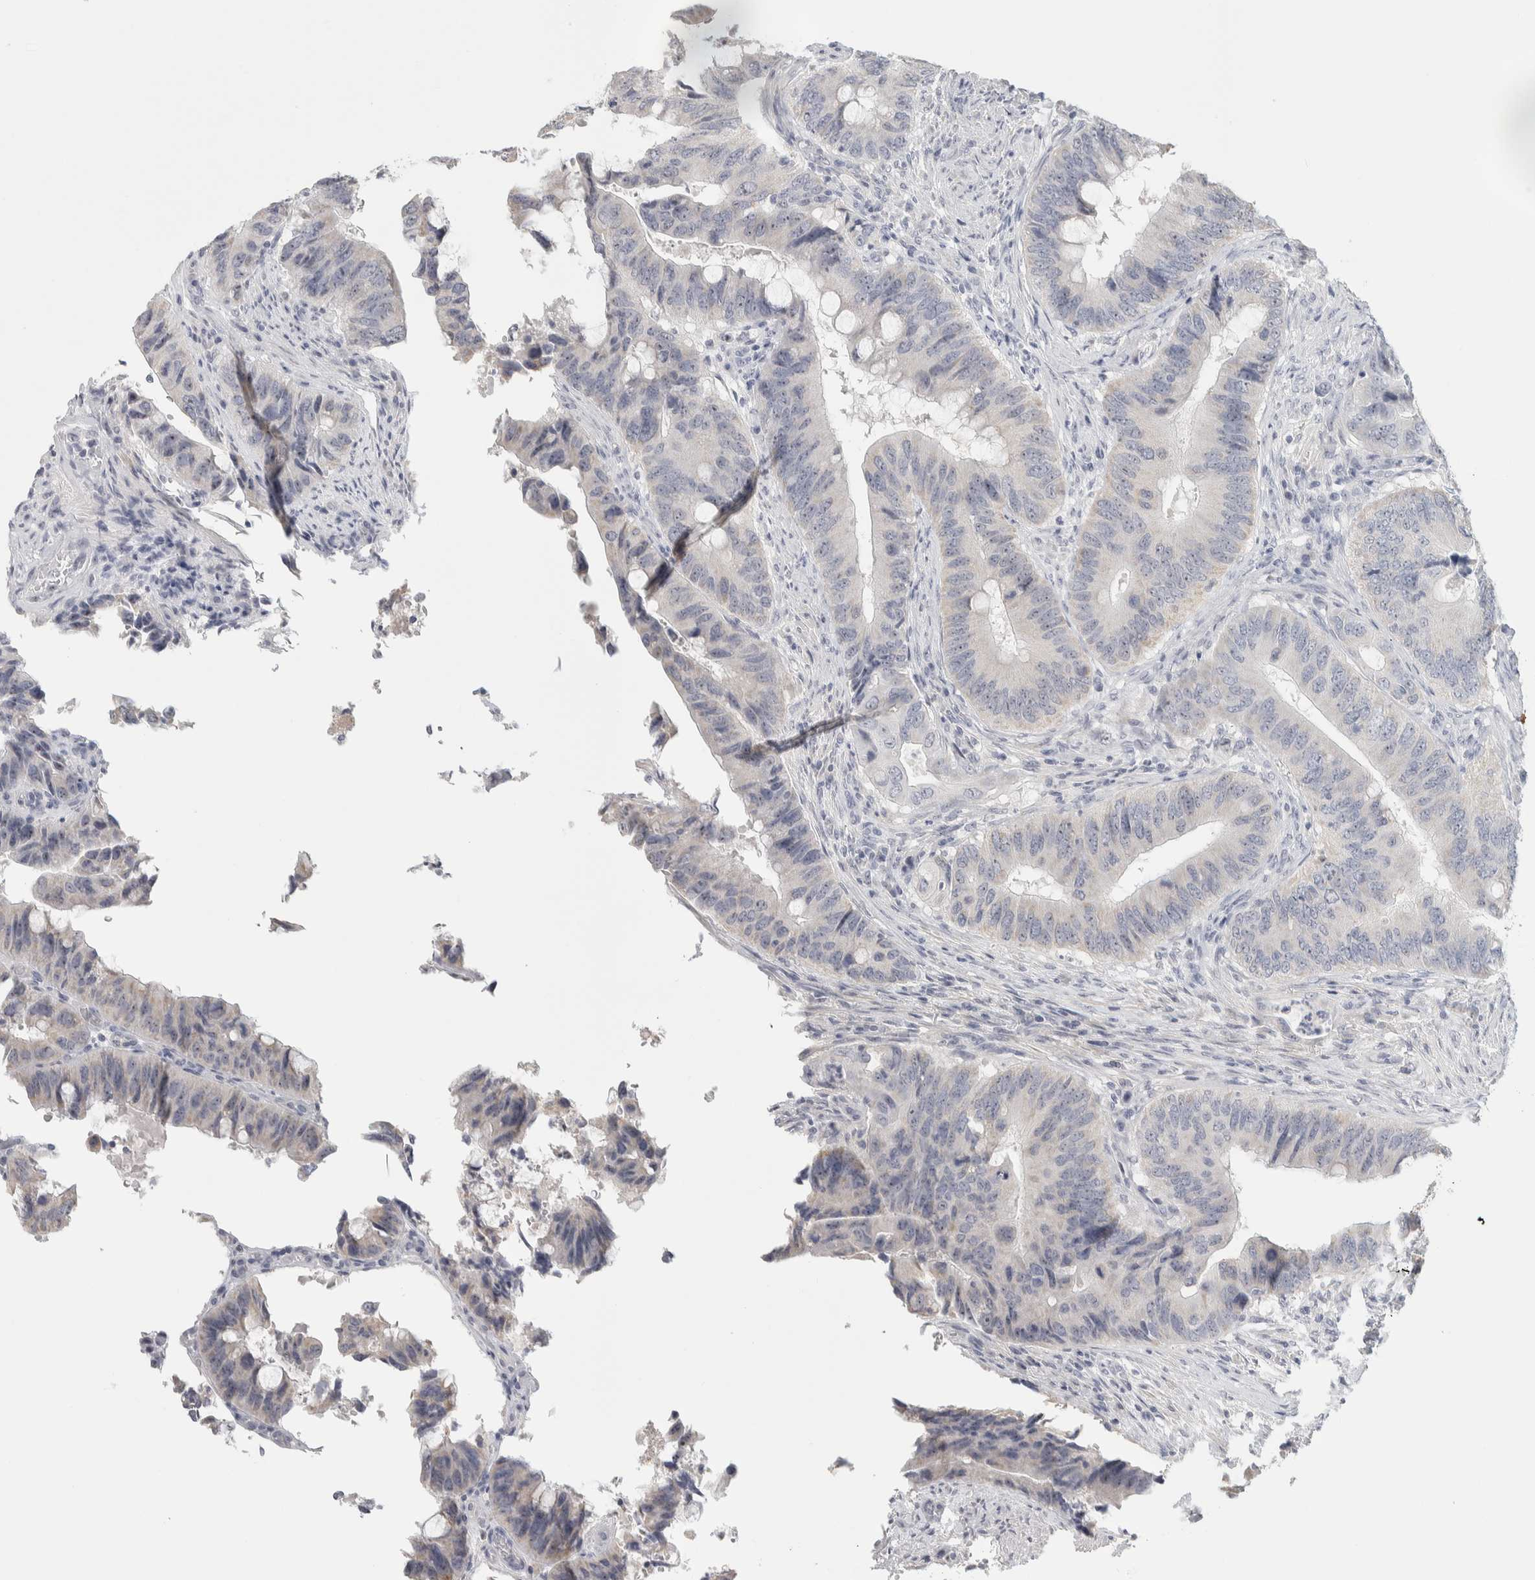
{"staining": {"intensity": "weak", "quantity": "25%-75%", "location": "nuclear"}, "tissue": "colorectal cancer", "cell_type": "Tumor cells", "image_type": "cancer", "snomed": [{"axis": "morphology", "description": "Adenocarcinoma, NOS"}, {"axis": "topography", "description": "Colon"}], "caption": "Immunohistochemistry image of colorectal cancer stained for a protein (brown), which shows low levels of weak nuclear positivity in approximately 25%-75% of tumor cells.", "gene": "DCXR", "patient": {"sex": "male", "age": 71}}